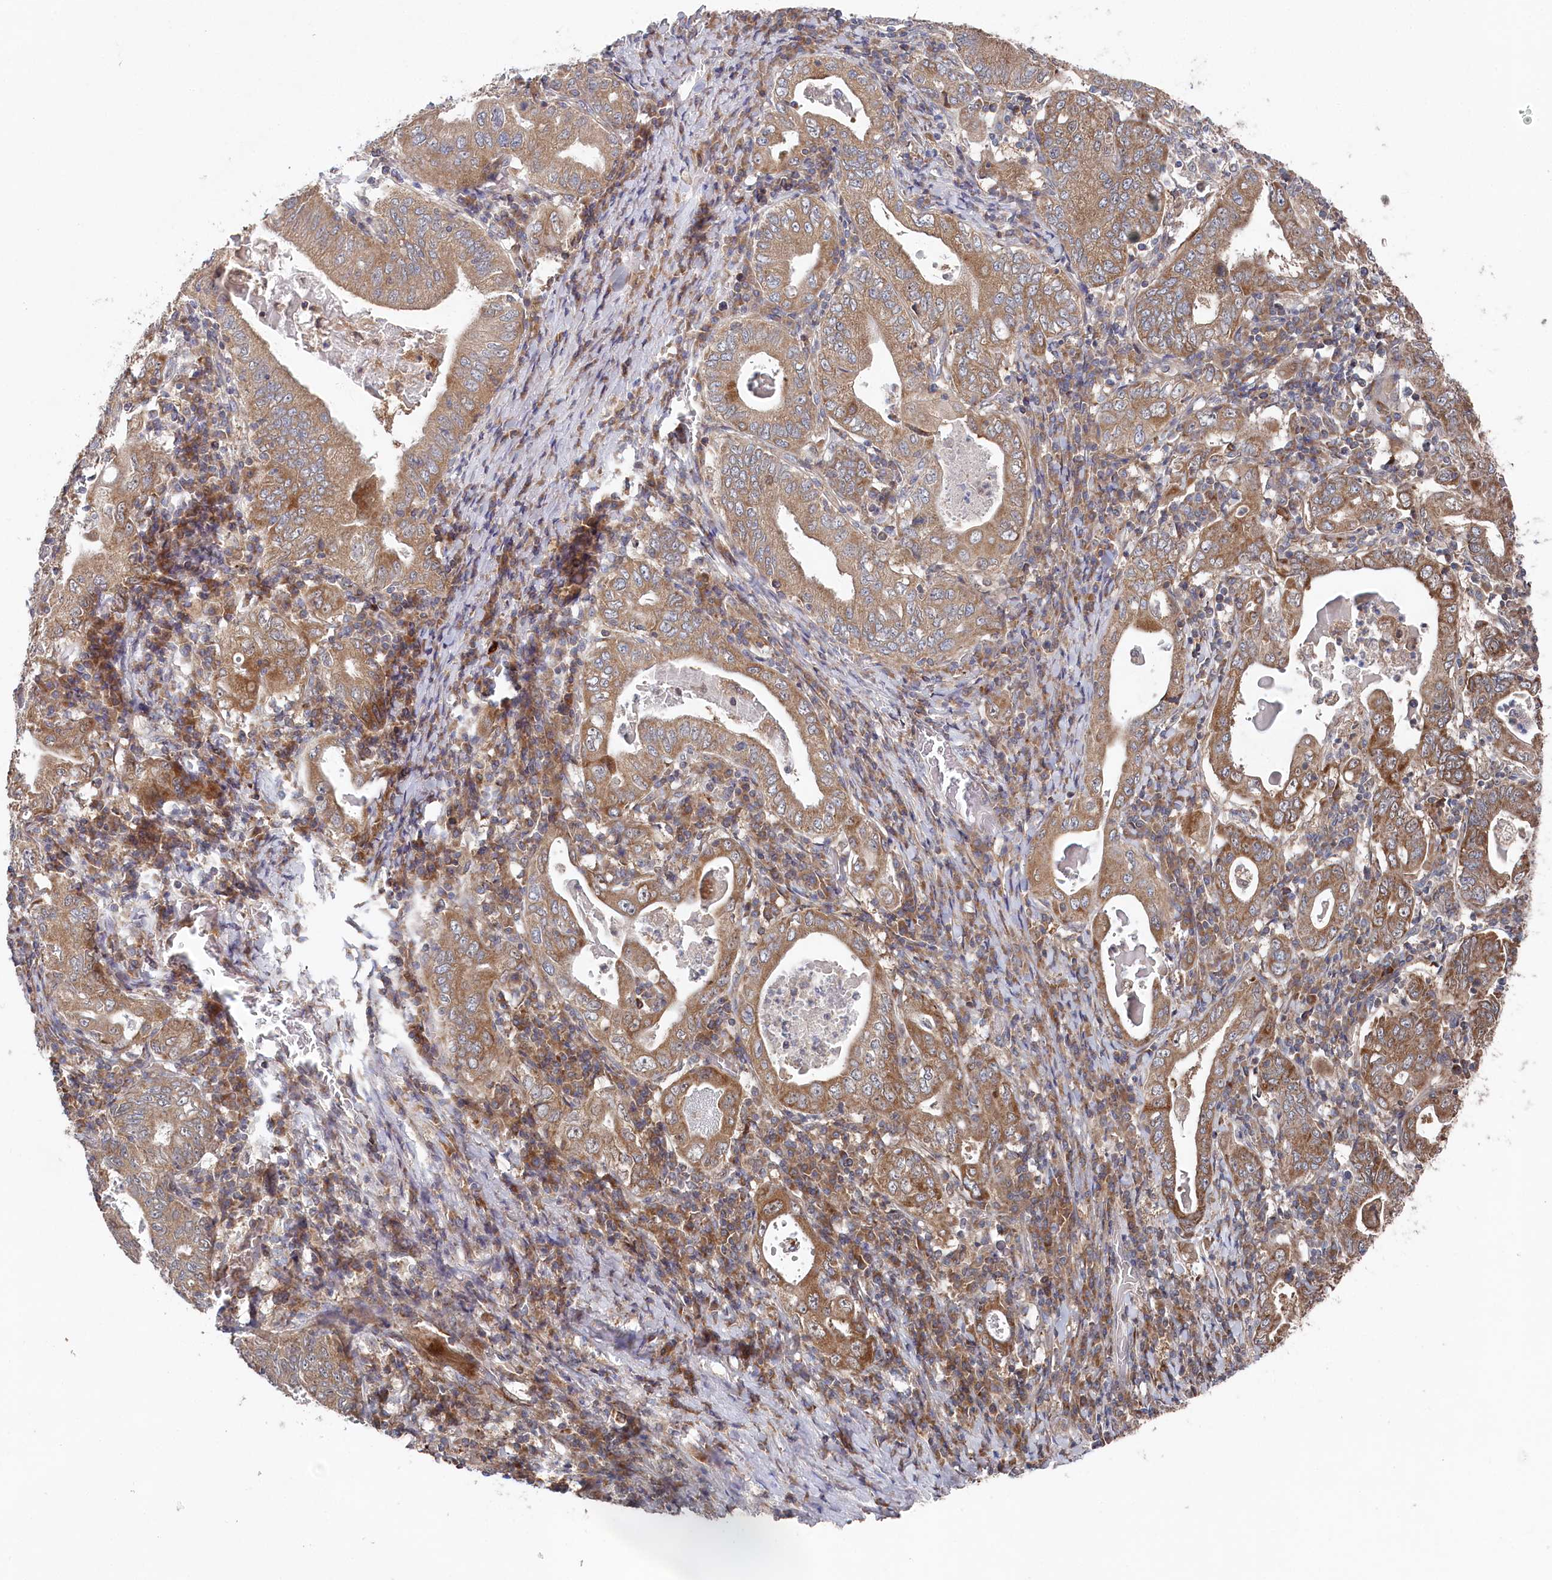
{"staining": {"intensity": "moderate", "quantity": ">75%", "location": "cytoplasmic/membranous"}, "tissue": "stomach cancer", "cell_type": "Tumor cells", "image_type": "cancer", "snomed": [{"axis": "morphology", "description": "Normal tissue, NOS"}, {"axis": "morphology", "description": "Adenocarcinoma, NOS"}, {"axis": "topography", "description": "Esophagus"}, {"axis": "topography", "description": "Stomach, upper"}, {"axis": "topography", "description": "Peripheral nerve tissue"}], "caption": "Human stomach cancer stained with a protein marker exhibits moderate staining in tumor cells.", "gene": "WAPL", "patient": {"sex": "male", "age": 62}}